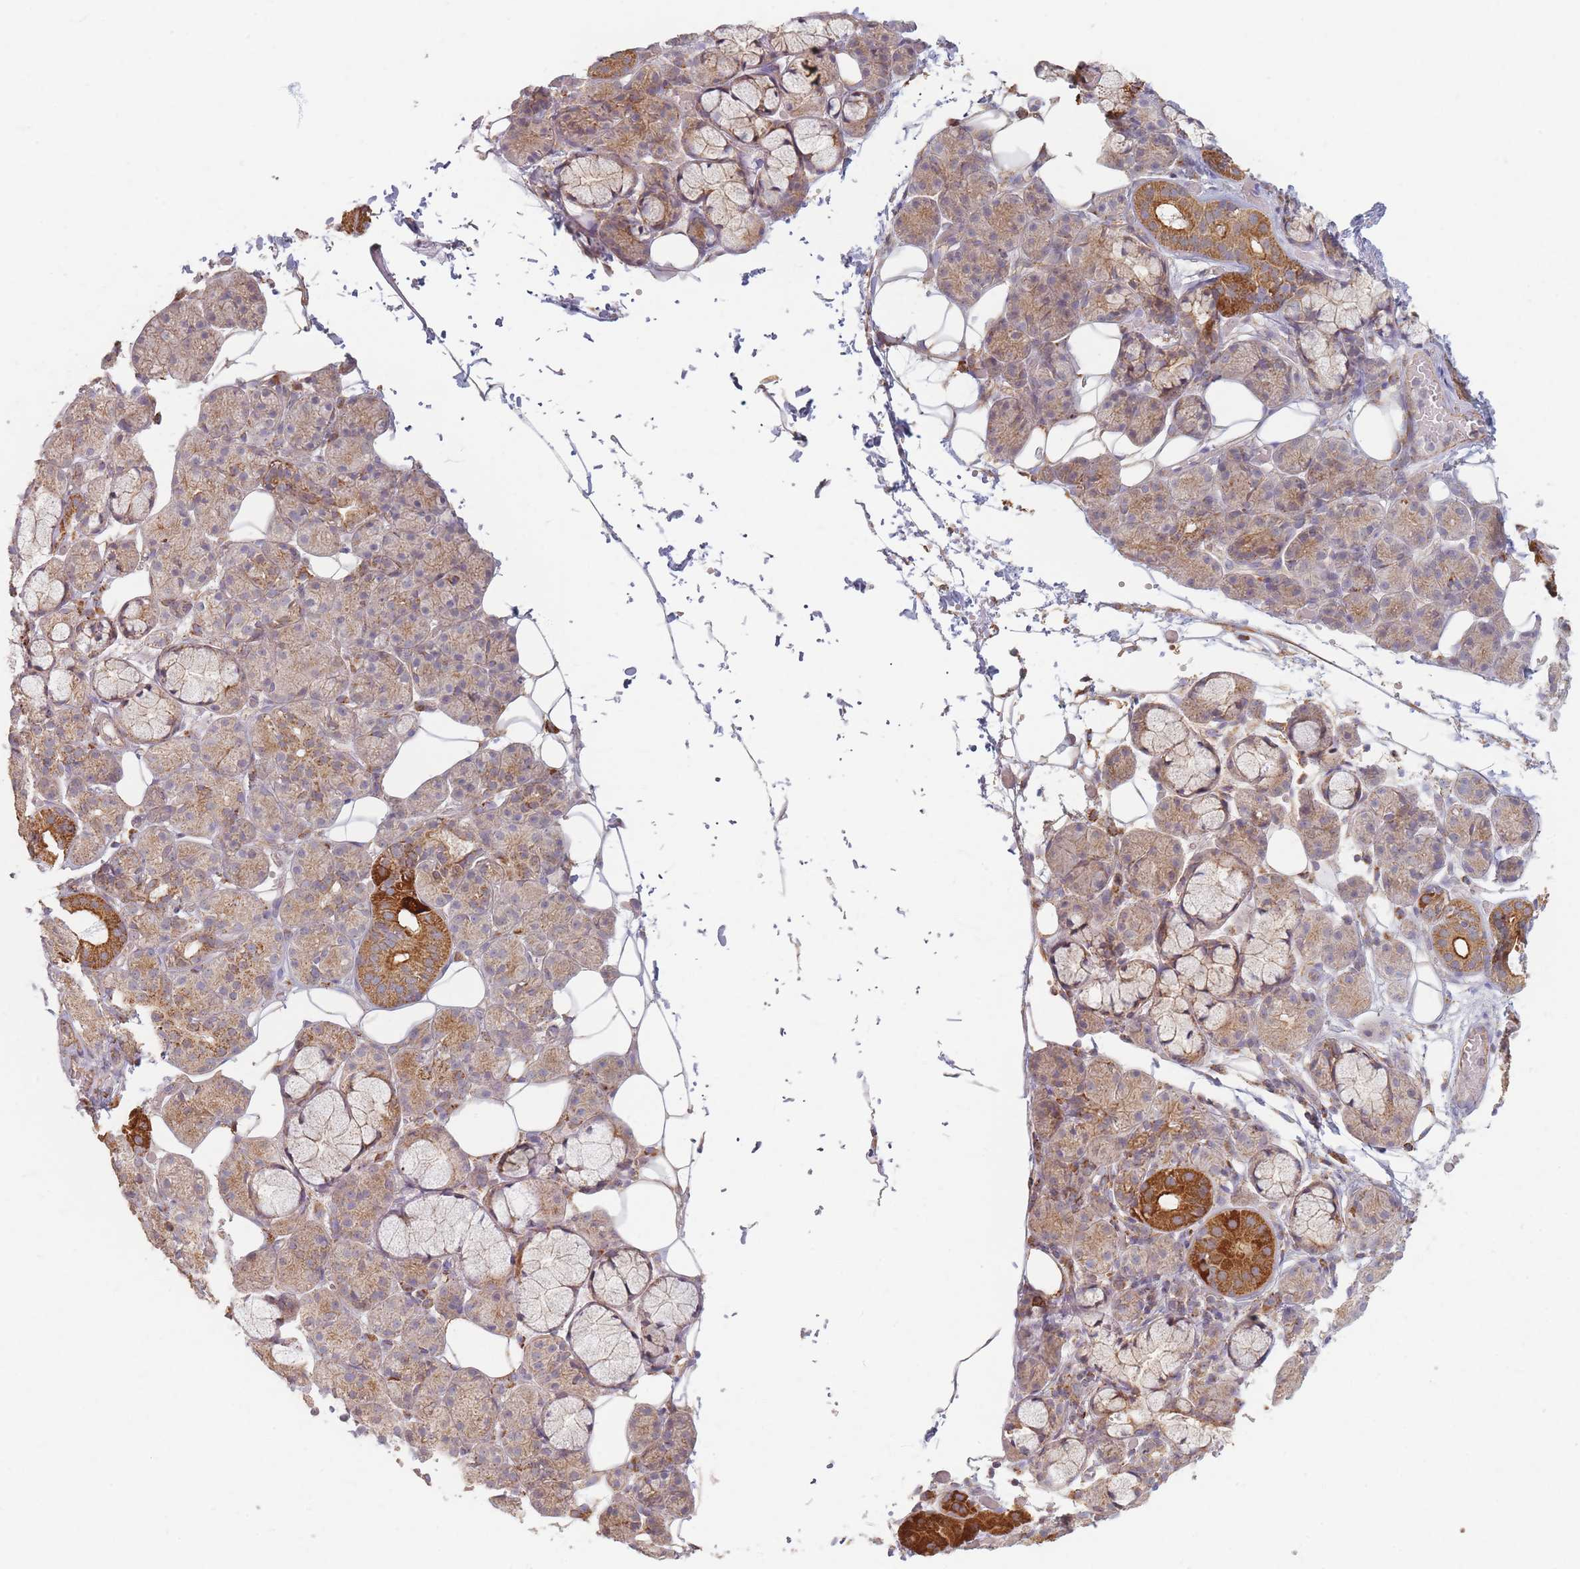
{"staining": {"intensity": "strong", "quantity": "25%-75%", "location": "cytoplasmic/membranous"}, "tissue": "salivary gland", "cell_type": "Glandular cells", "image_type": "normal", "snomed": [{"axis": "morphology", "description": "Normal tissue, NOS"}, {"axis": "topography", "description": "Salivary gland"}], "caption": "A histopathology image of salivary gland stained for a protein exhibits strong cytoplasmic/membranous brown staining in glandular cells. (Brightfield microscopy of DAB IHC at high magnification).", "gene": "ESRP2", "patient": {"sex": "male", "age": 63}}